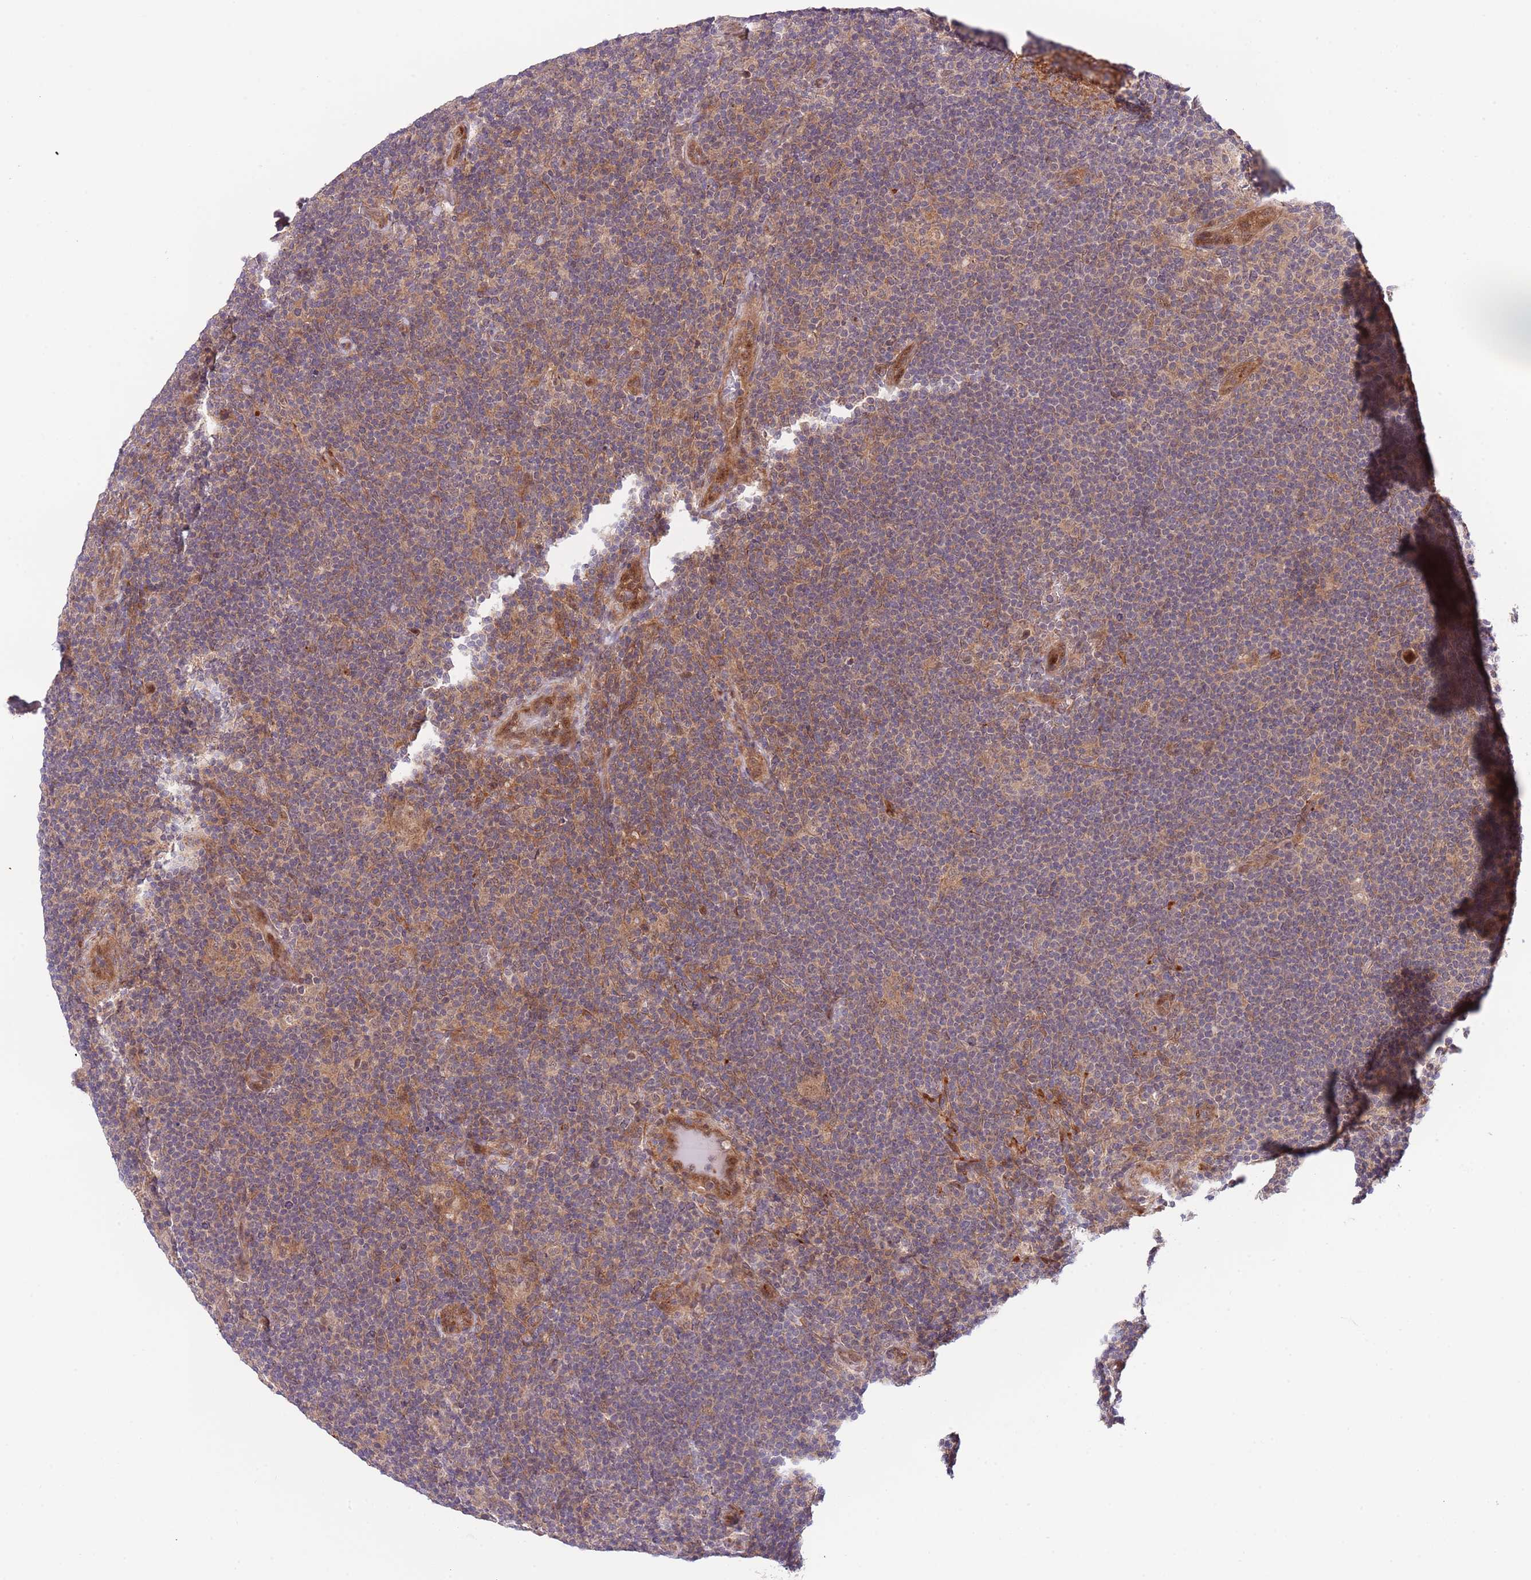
{"staining": {"intensity": "negative", "quantity": "none", "location": "none"}, "tissue": "lymphoma", "cell_type": "Tumor cells", "image_type": "cancer", "snomed": [{"axis": "morphology", "description": "Hodgkin's disease, NOS"}, {"axis": "topography", "description": "Lymph node"}], "caption": "There is no significant expression in tumor cells of Hodgkin's disease. (Brightfield microscopy of DAB IHC at high magnification).", "gene": "PRR16", "patient": {"sex": "female", "age": 57}}